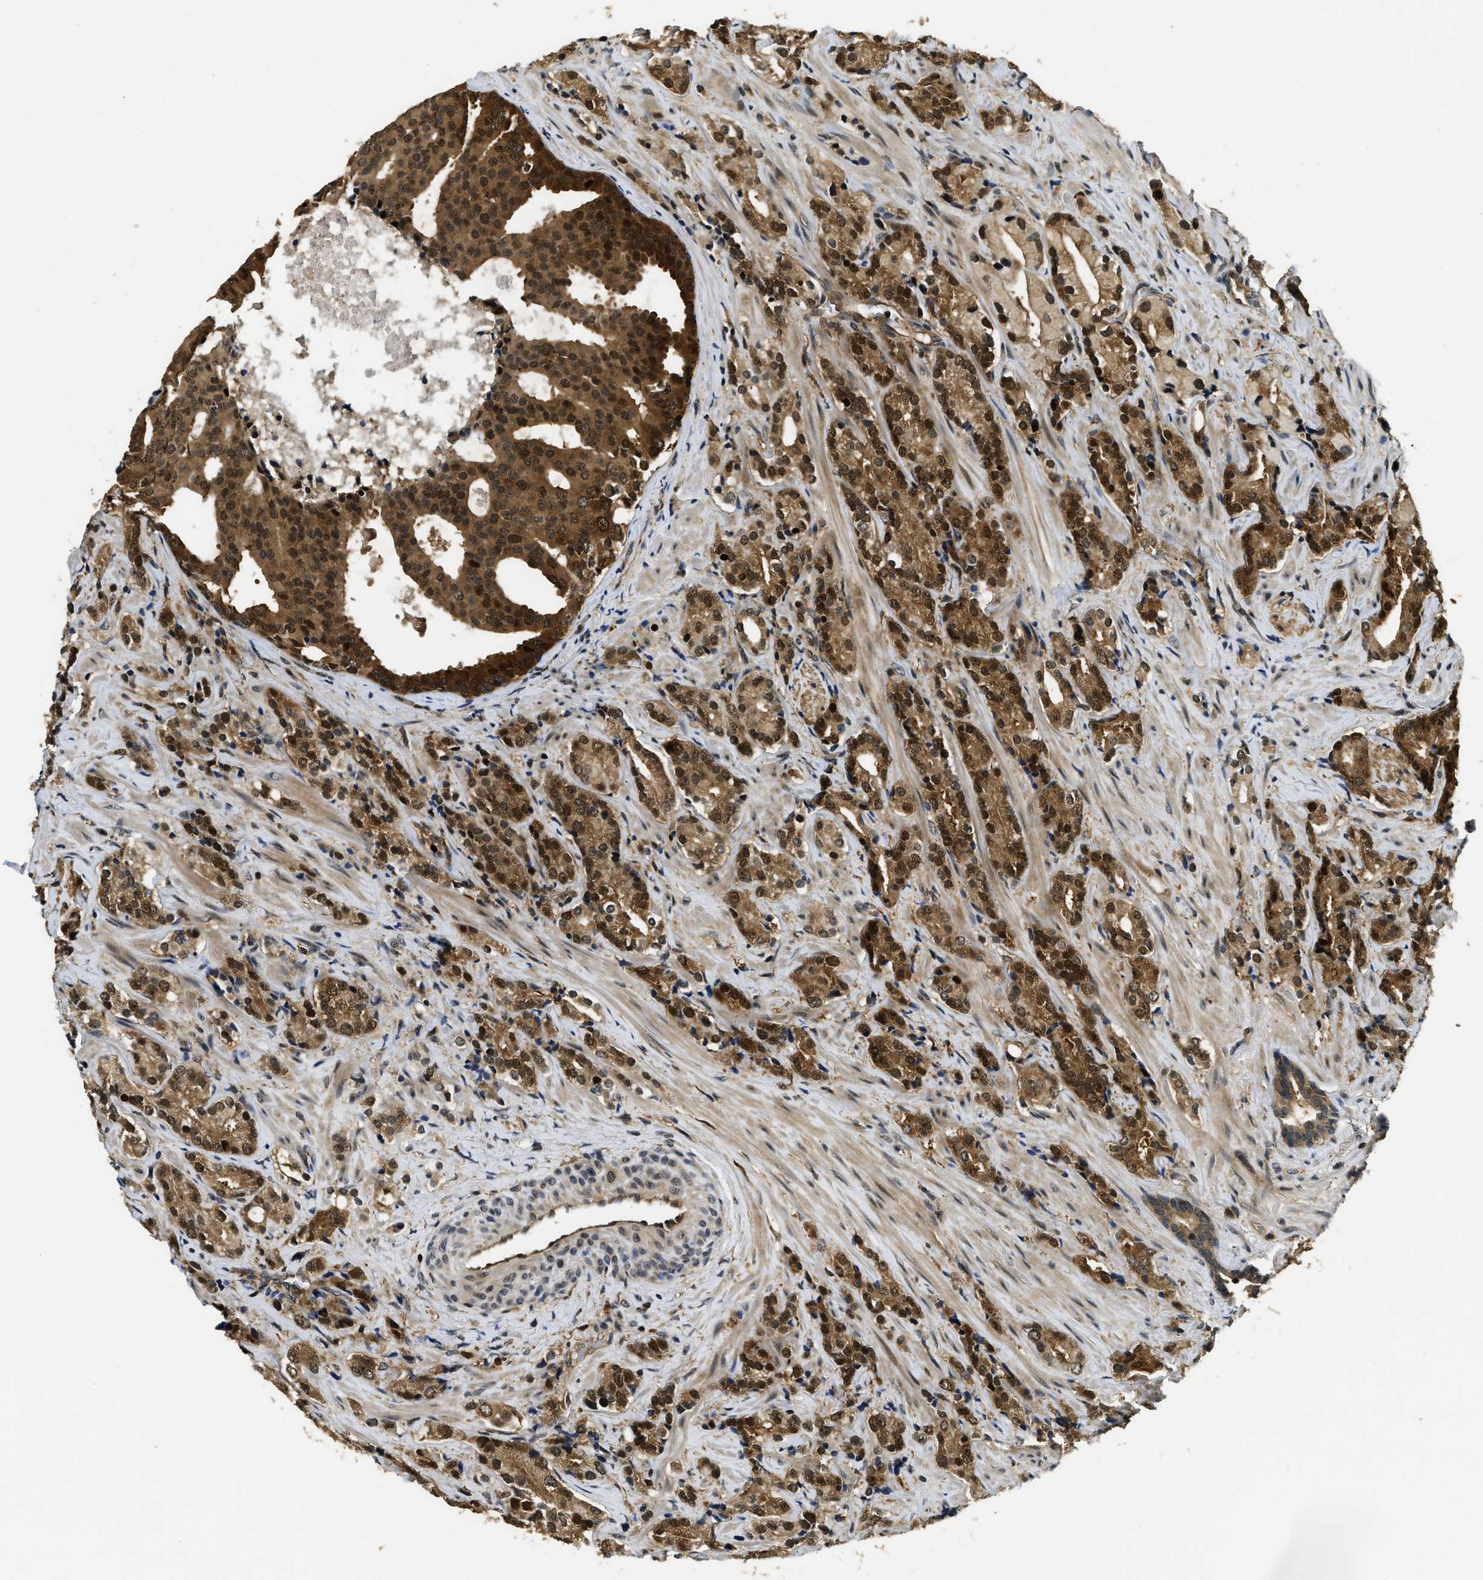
{"staining": {"intensity": "strong", "quantity": ">75%", "location": "cytoplasmic/membranous,nuclear"}, "tissue": "prostate cancer", "cell_type": "Tumor cells", "image_type": "cancer", "snomed": [{"axis": "morphology", "description": "Adenocarcinoma, High grade"}, {"axis": "topography", "description": "Prostate"}], "caption": "Human prostate cancer (high-grade adenocarcinoma) stained with a protein marker exhibits strong staining in tumor cells.", "gene": "ADSL", "patient": {"sex": "male", "age": 71}}